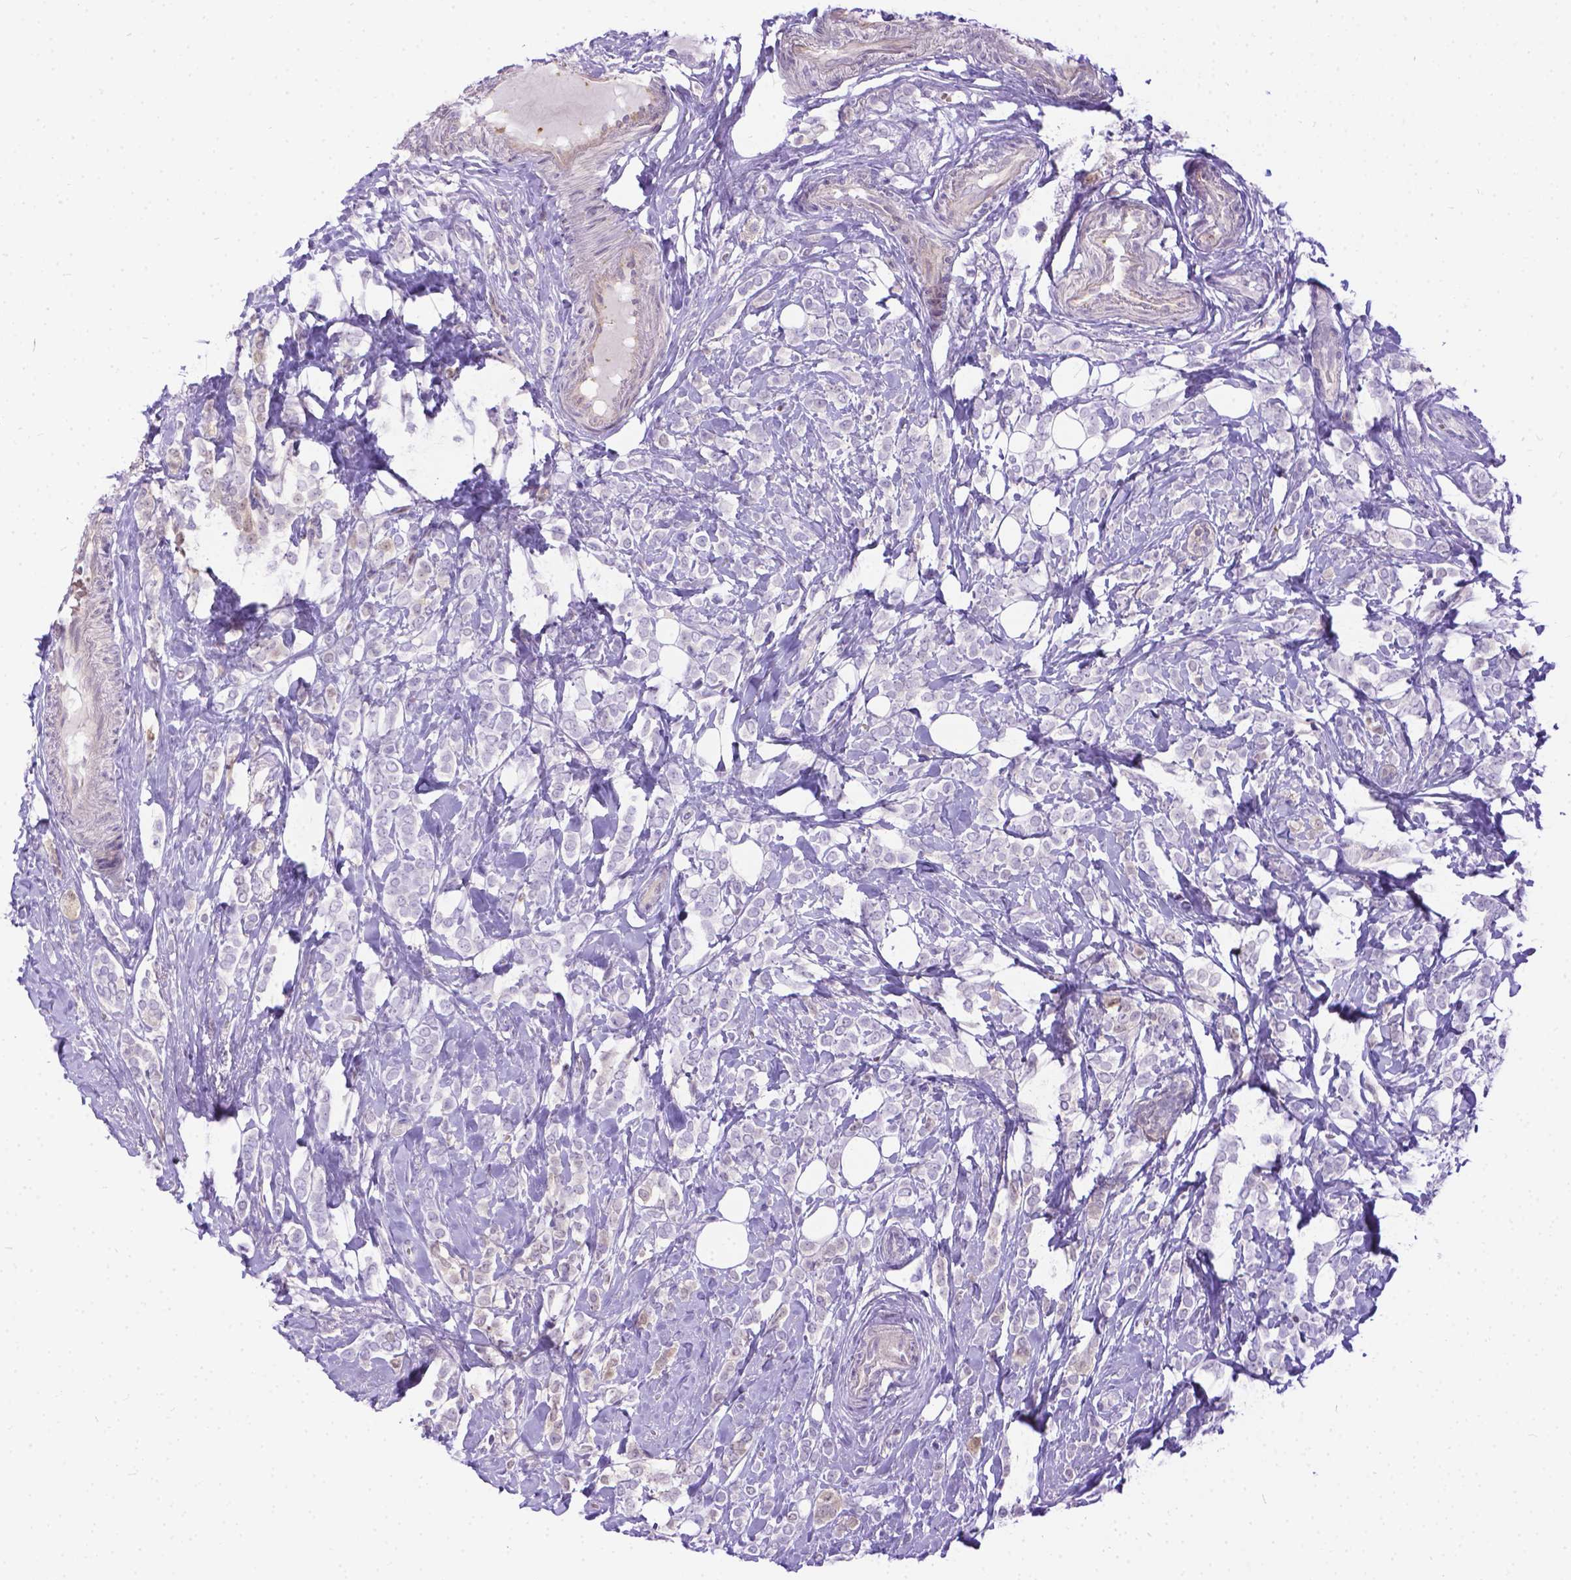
{"staining": {"intensity": "weak", "quantity": "<25%", "location": "cytoplasmic/membranous"}, "tissue": "breast cancer", "cell_type": "Tumor cells", "image_type": "cancer", "snomed": [{"axis": "morphology", "description": "Lobular carcinoma"}, {"axis": "topography", "description": "Breast"}], "caption": "There is no significant expression in tumor cells of breast lobular carcinoma.", "gene": "TMEM169", "patient": {"sex": "female", "age": 49}}